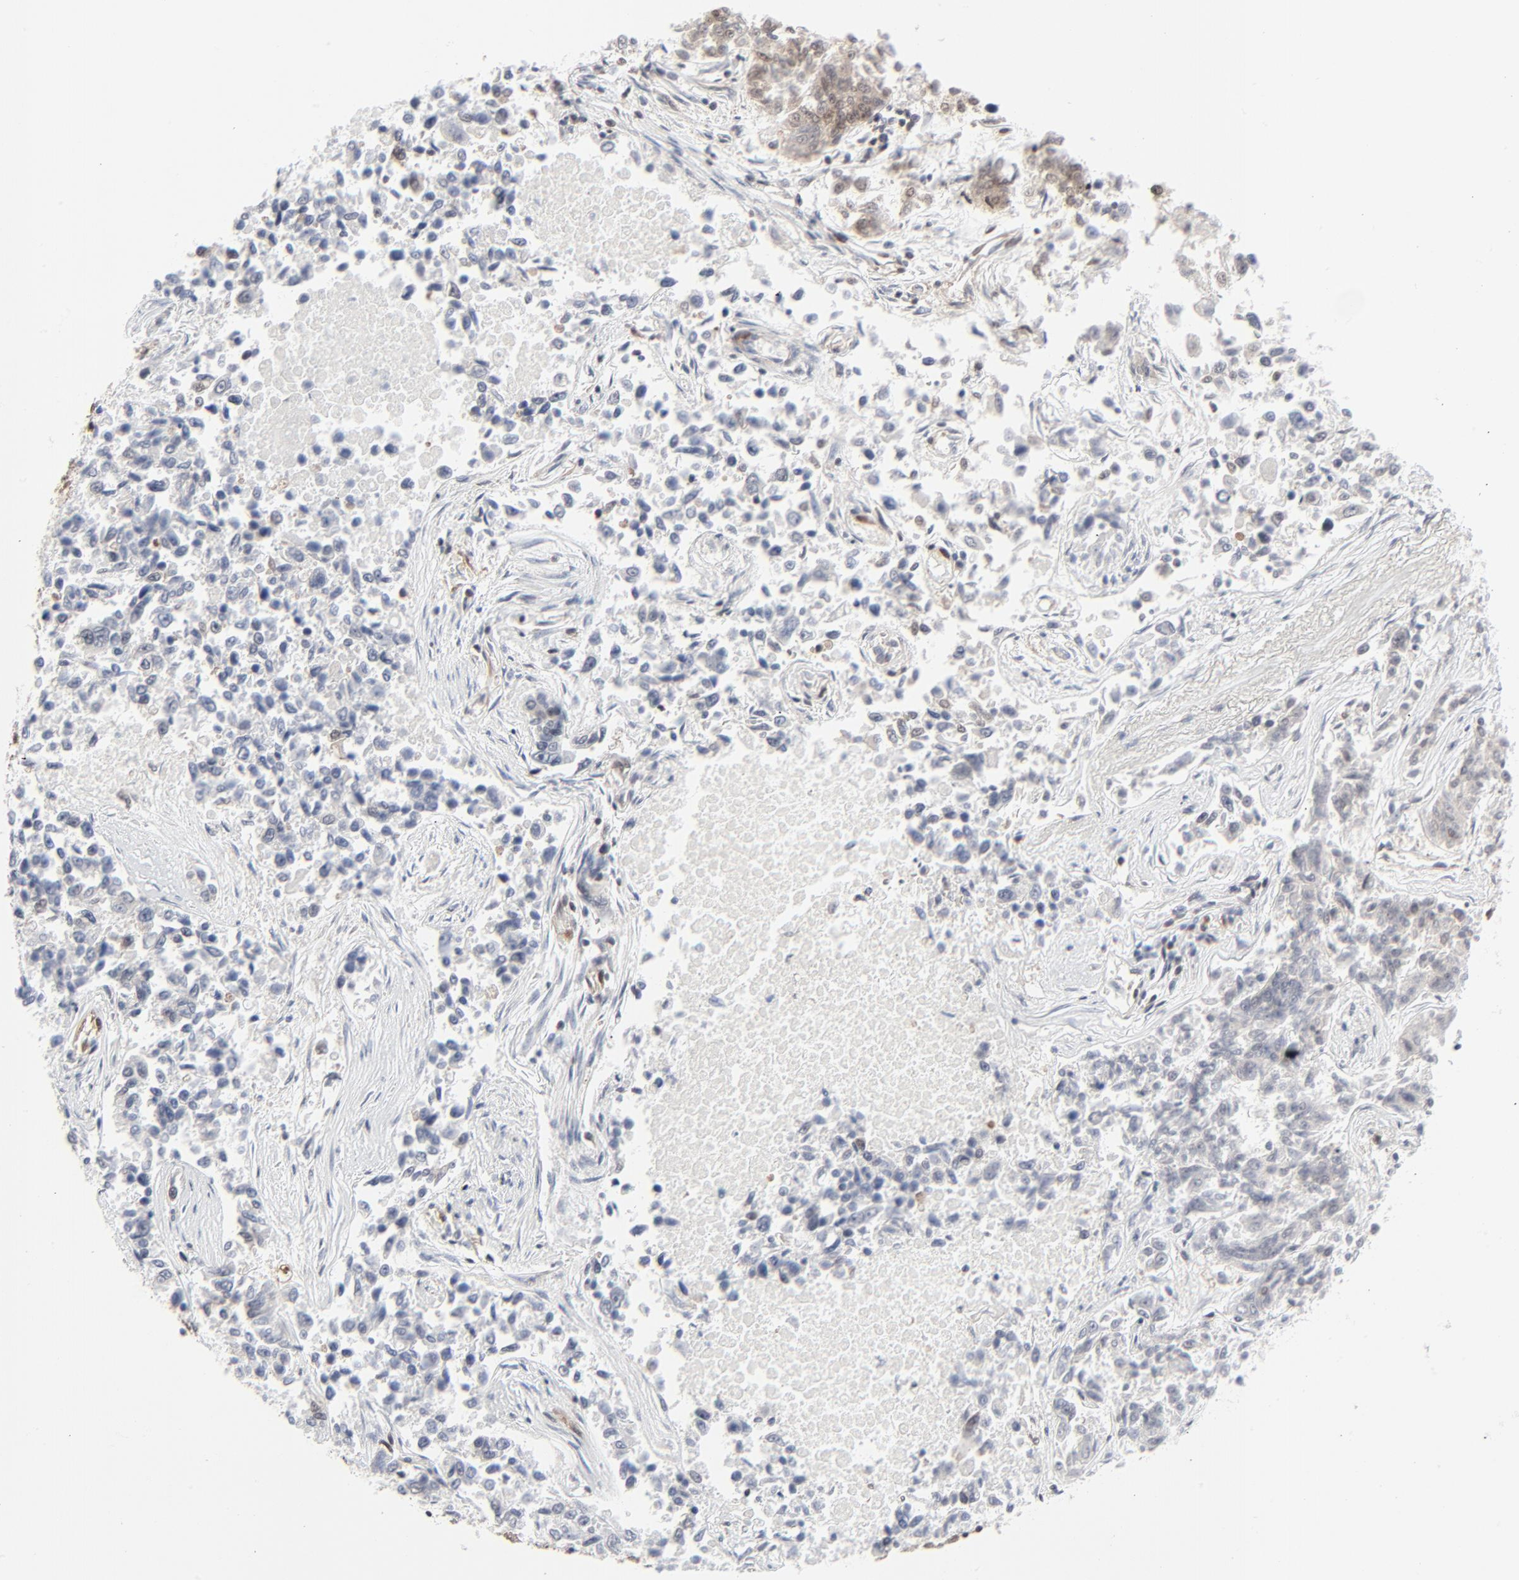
{"staining": {"intensity": "moderate", "quantity": "25%-75%", "location": "cytoplasmic/membranous,nuclear"}, "tissue": "lung cancer", "cell_type": "Tumor cells", "image_type": "cancer", "snomed": [{"axis": "morphology", "description": "Adenocarcinoma, NOS"}, {"axis": "topography", "description": "Lung"}], "caption": "Adenocarcinoma (lung) was stained to show a protein in brown. There is medium levels of moderate cytoplasmic/membranous and nuclear positivity in about 25%-75% of tumor cells. The staining was performed using DAB, with brown indicating positive protein expression. Nuclei are stained blue with hematoxylin.", "gene": "AKT1", "patient": {"sex": "male", "age": 84}}